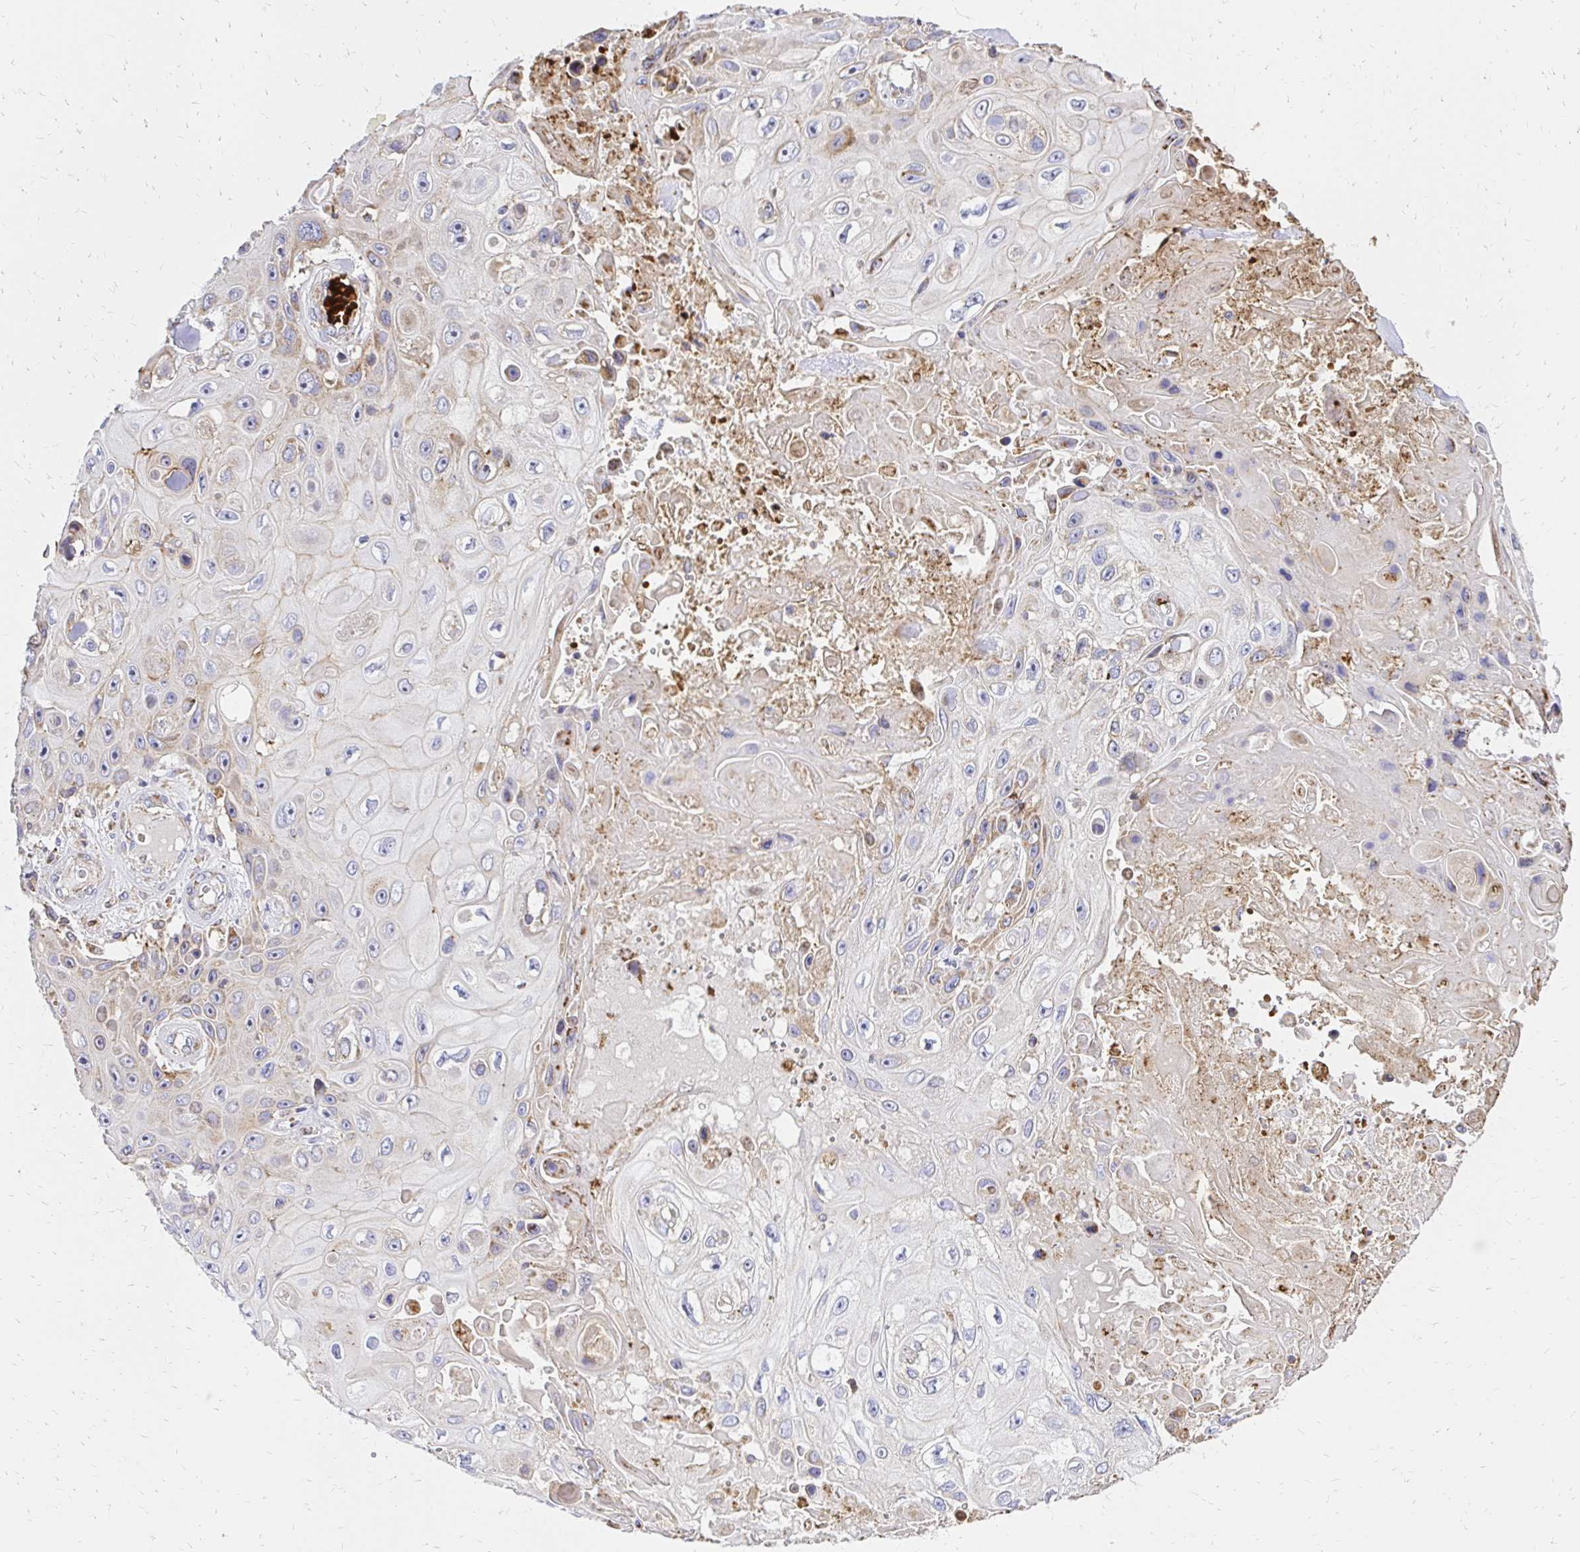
{"staining": {"intensity": "moderate", "quantity": "25%-75%", "location": "cytoplasmic/membranous"}, "tissue": "skin cancer", "cell_type": "Tumor cells", "image_type": "cancer", "snomed": [{"axis": "morphology", "description": "Squamous cell carcinoma, NOS"}, {"axis": "topography", "description": "Skin"}], "caption": "Moderate cytoplasmic/membranous expression for a protein is appreciated in approximately 25%-75% of tumor cells of skin cancer (squamous cell carcinoma) using immunohistochemistry (IHC).", "gene": "MRPL13", "patient": {"sex": "male", "age": 82}}